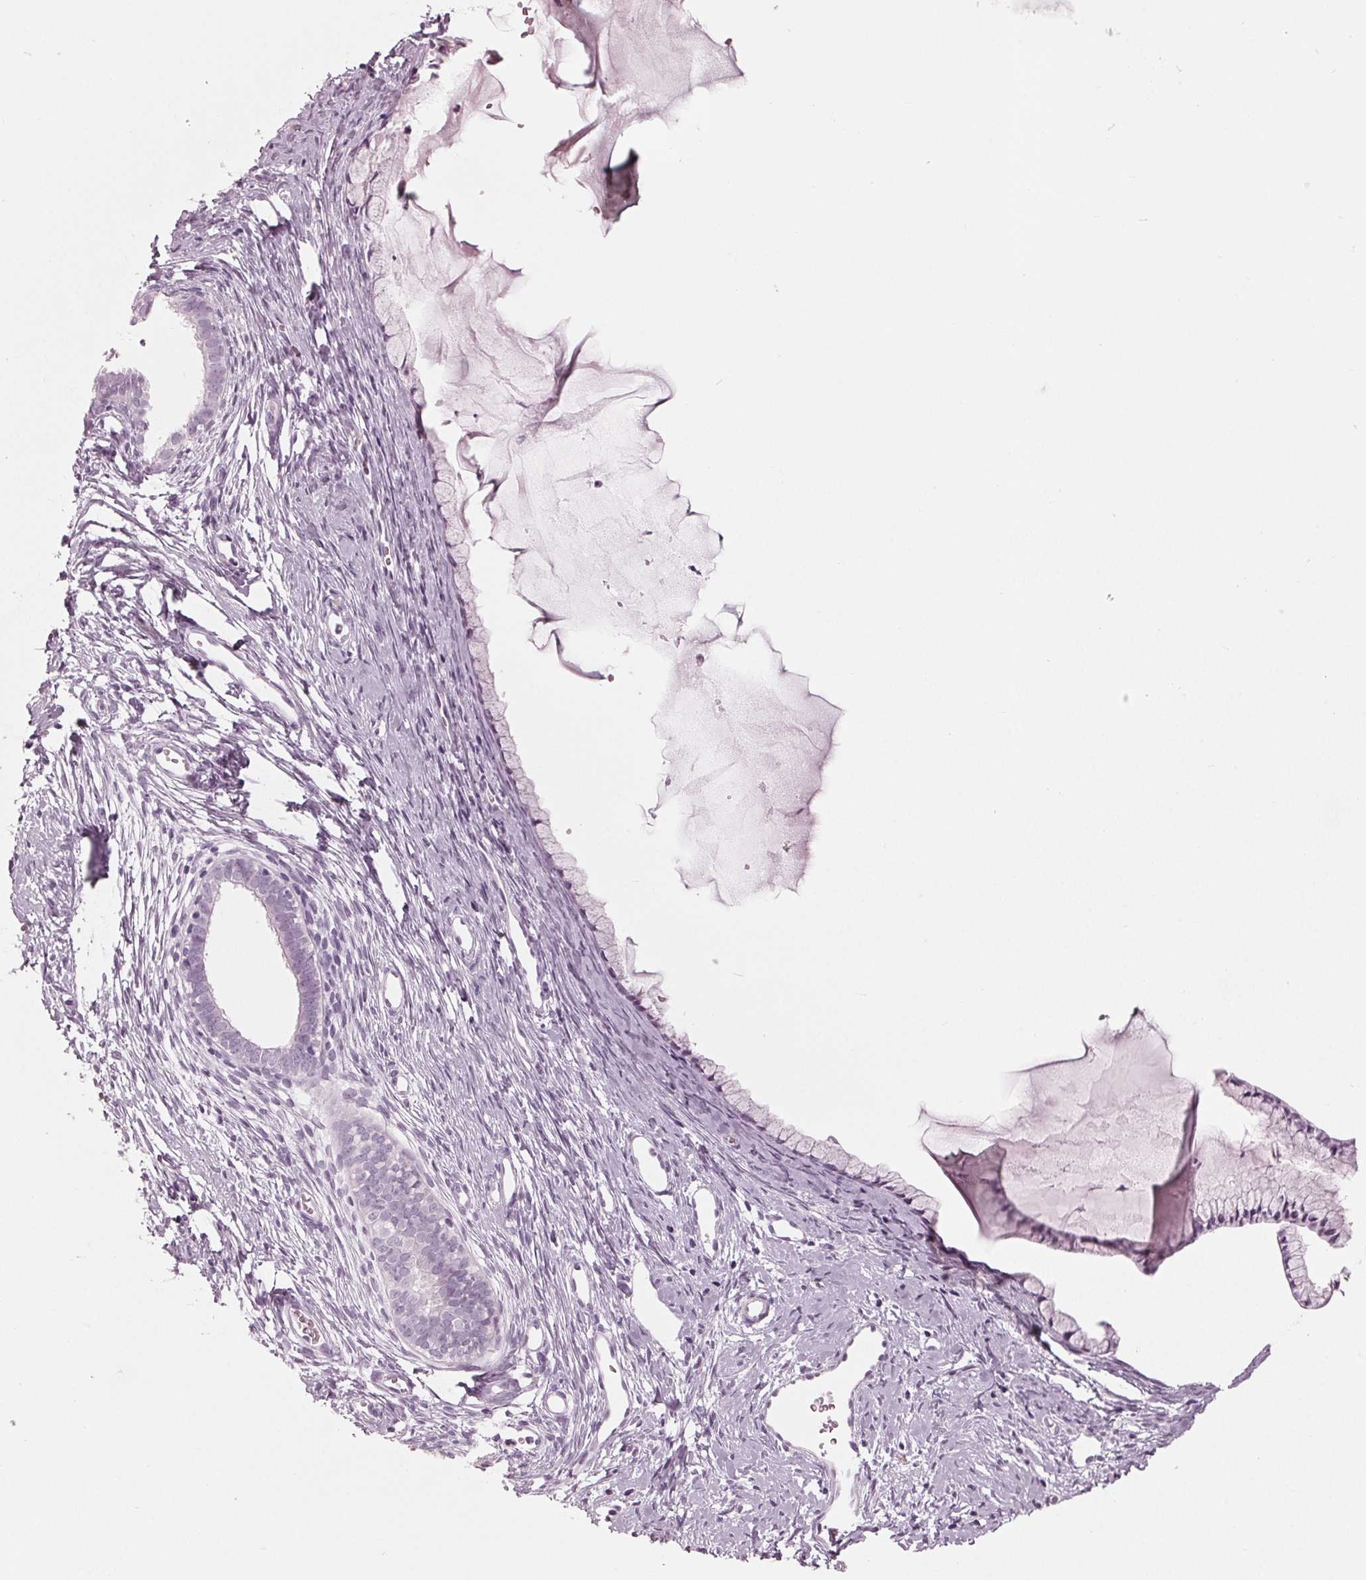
{"staining": {"intensity": "negative", "quantity": "none", "location": "none"}, "tissue": "cervix", "cell_type": "Glandular cells", "image_type": "normal", "snomed": [{"axis": "morphology", "description": "Normal tissue, NOS"}, {"axis": "topography", "description": "Cervix"}], "caption": "Immunohistochemistry (IHC) micrograph of unremarkable human cervix stained for a protein (brown), which displays no expression in glandular cells. Brightfield microscopy of immunohistochemistry (IHC) stained with DAB (3,3'-diaminobenzidine) (brown) and hematoxylin (blue), captured at high magnification.", "gene": "KRT28", "patient": {"sex": "female", "age": 40}}